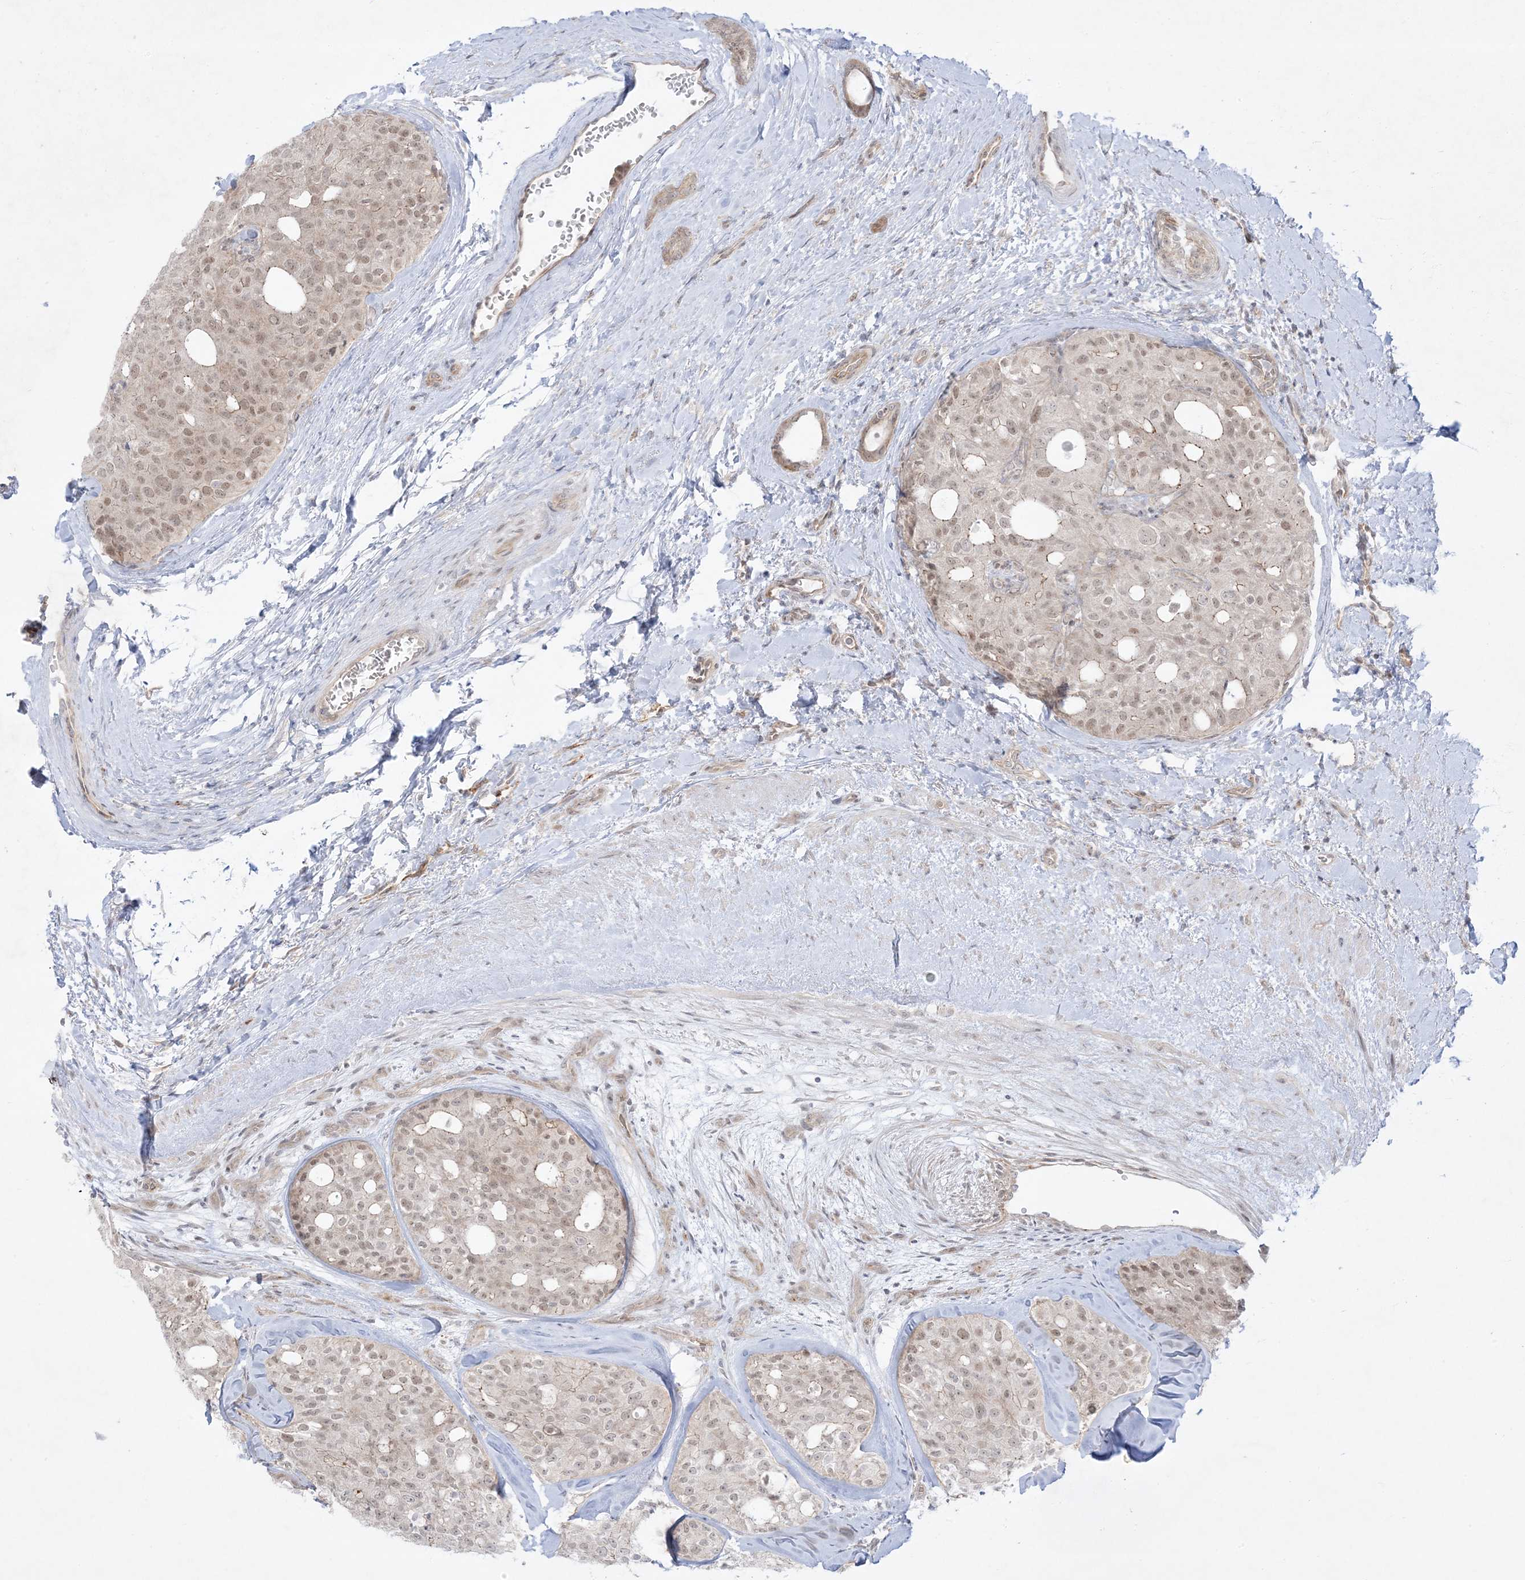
{"staining": {"intensity": "weak", "quantity": ">75%", "location": "cytoplasmic/membranous,nuclear"}, "tissue": "thyroid cancer", "cell_type": "Tumor cells", "image_type": "cancer", "snomed": [{"axis": "morphology", "description": "Follicular adenoma carcinoma, NOS"}, {"axis": "topography", "description": "Thyroid gland"}], "caption": "The immunohistochemical stain highlights weak cytoplasmic/membranous and nuclear expression in tumor cells of follicular adenoma carcinoma (thyroid) tissue. (brown staining indicates protein expression, while blue staining denotes nuclei).", "gene": "PTK6", "patient": {"sex": "male", "age": 75}}